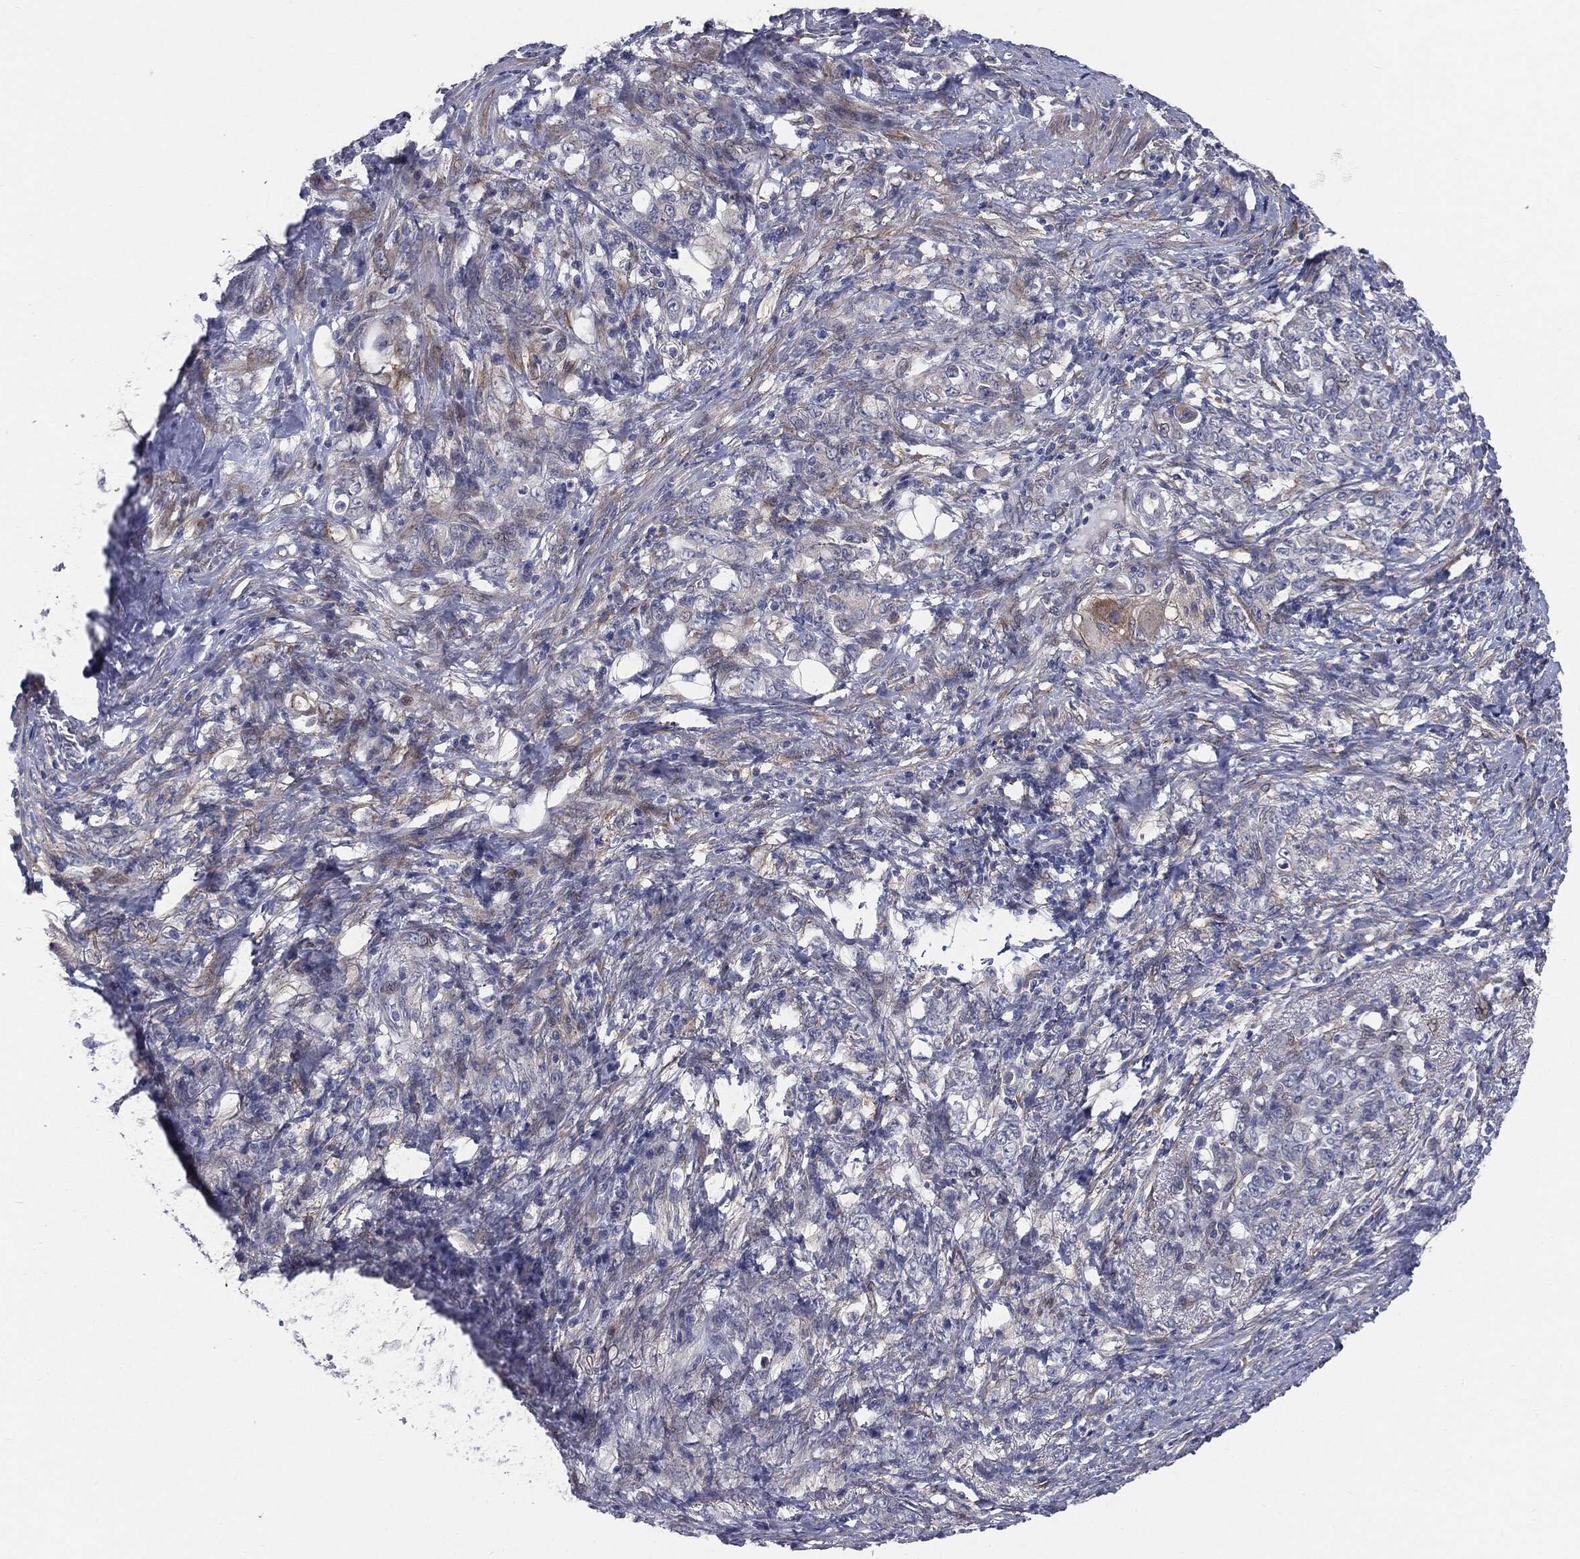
{"staining": {"intensity": "negative", "quantity": "none", "location": "none"}, "tissue": "stomach cancer", "cell_type": "Tumor cells", "image_type": "cancer", "snomed": [{"axis": "morphology", "description": "Normal tissue, NOS"}, {"axis": "morphology", "description": "Adenocarcinoma, NOS"}, {"axis": "topography", "description": "Stomach"}], "caption": "There is no significant positivity in tumor cells of stomach cancer (adenocarcinoma). (DAB immunohistochemistry with hematoxylin counter stain).", "gene": "KRT5", "patient": {"sex": "female", "age": 79}}